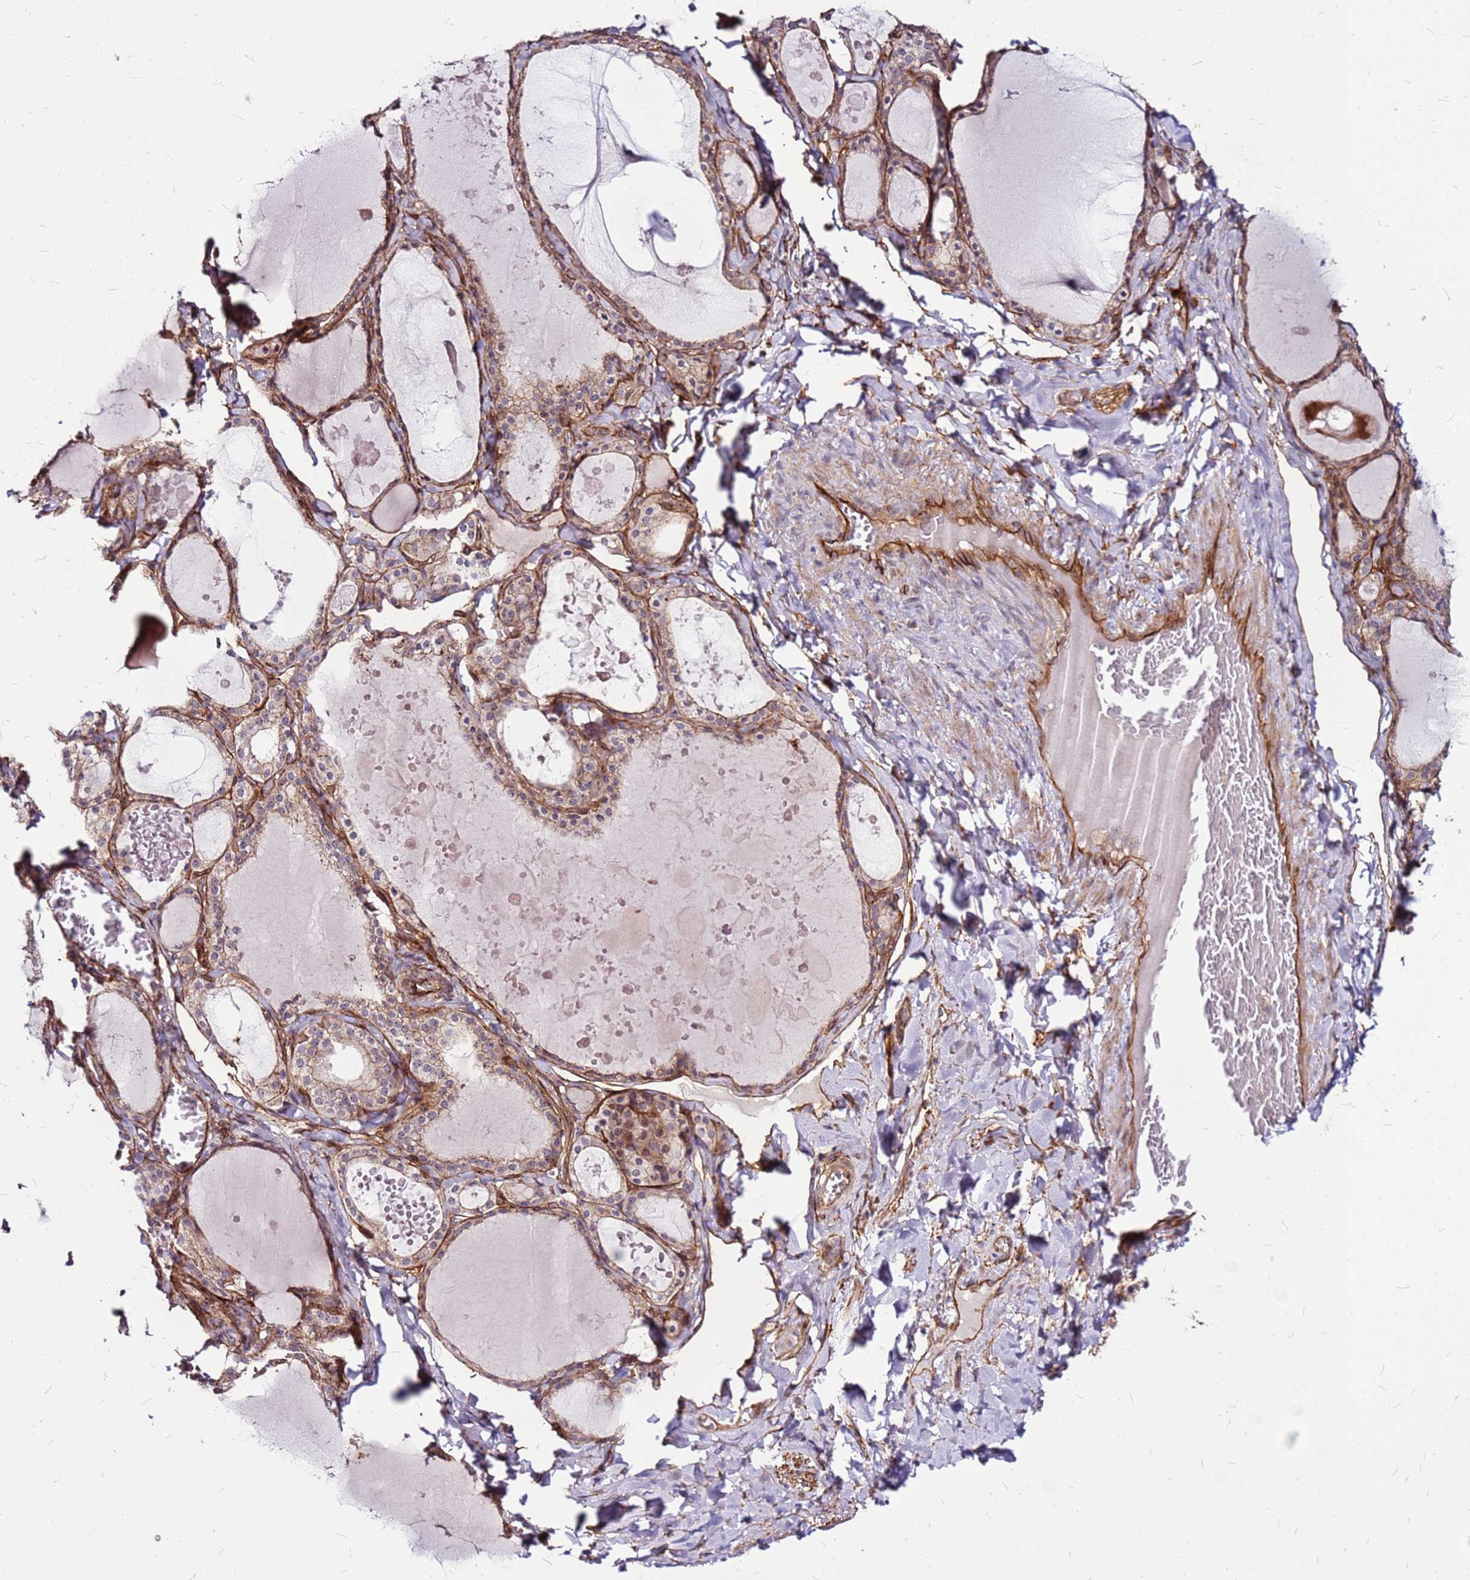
{"staining": {"intensity": "moderate", "quantity": "25%-75%", "location": "cytoplasmic/membranous"}, "tissue": "thyroid gland", "cell_type": "Glandular cells", "image_type": "normal", "snomed": [{"axis": "morphology", "description": "Normal tissue, NOS"}, {"axis": "topography", "description": "Thyroid gland"}], "caption": "Immunohistochemical staining of unremarkable human thyroid gland demonstrates moderate cytoplasmic/membranous protein positivity in approximately 25%-75% of glandular cells.", "gene": "TOPAZ1", "patient": {"sex": "male", "age": 56}}